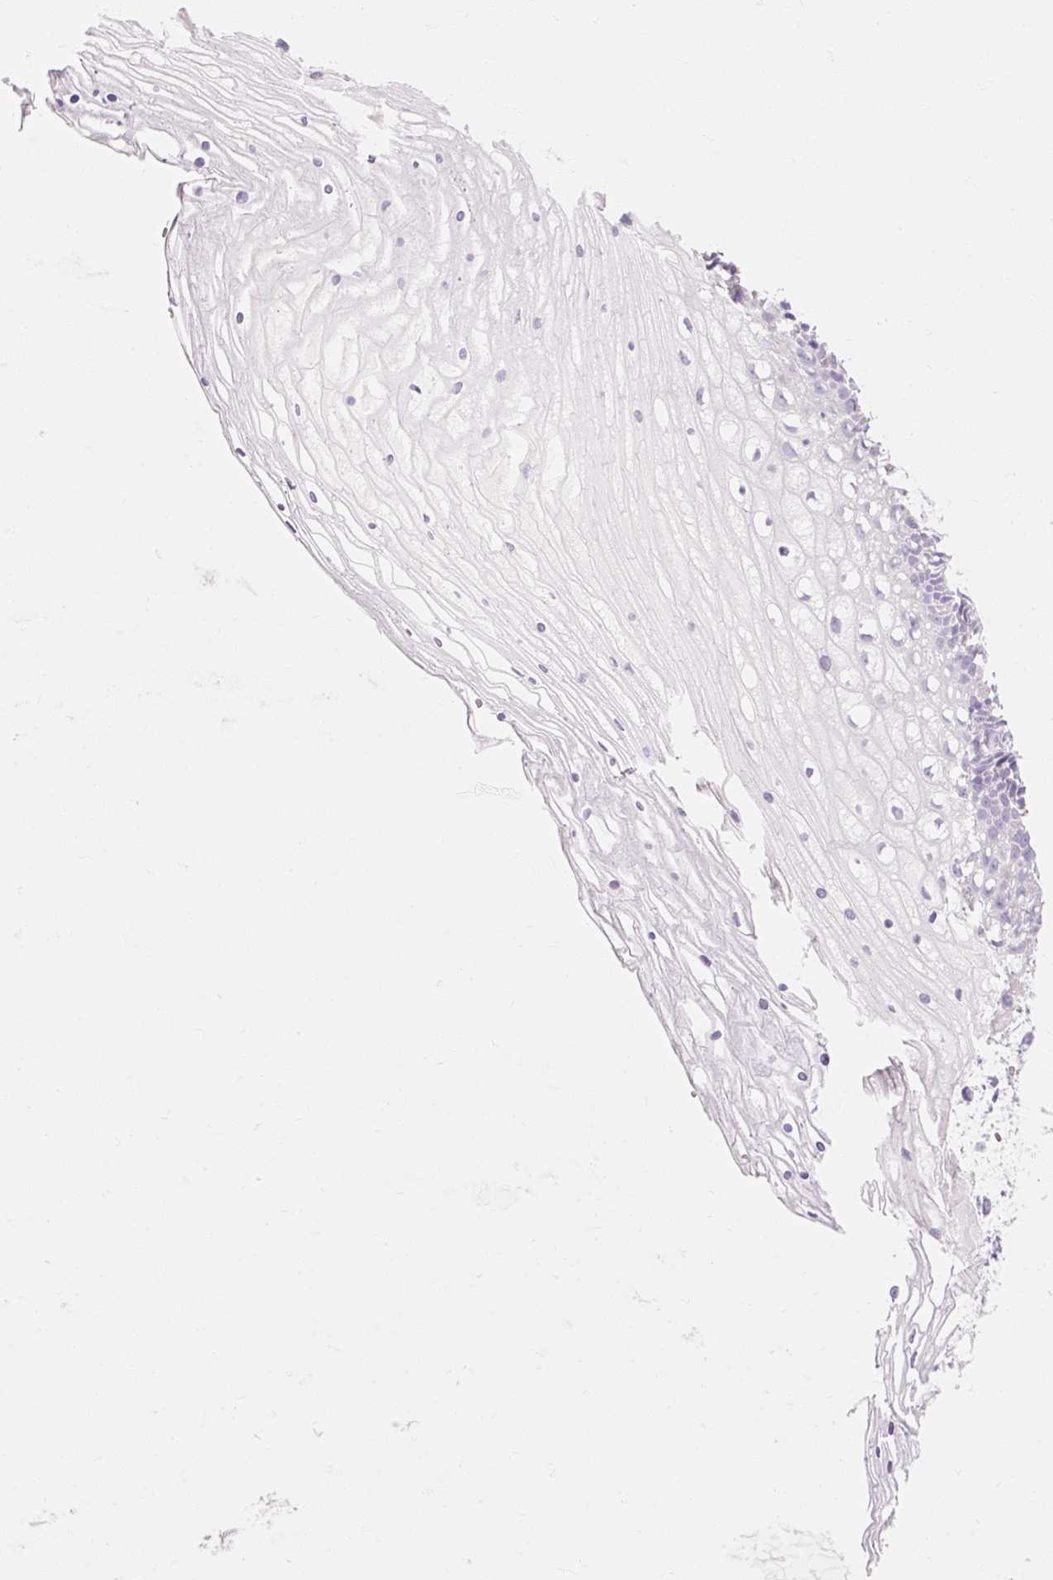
{"staining": {"intensity": "negative", "quantity": "none", "location": "none"}, "tissue": "cervix", "cell_type": "Glandular cells", "image_type": "normal", "snomed": [{"axis": "morphology", "description": "Normal tissue, NOS"}, {"axis": "topography", "description": "Cervix"}], "caption": "Immunohistochemistry of benign human cervix shows no staining in glandular cells. (Brightfield microscopy of DAB immunohistochemistry (IHC) at high magnification).", "gene": "MYO1D", "patient": {"sex": "female", "age": 36}}